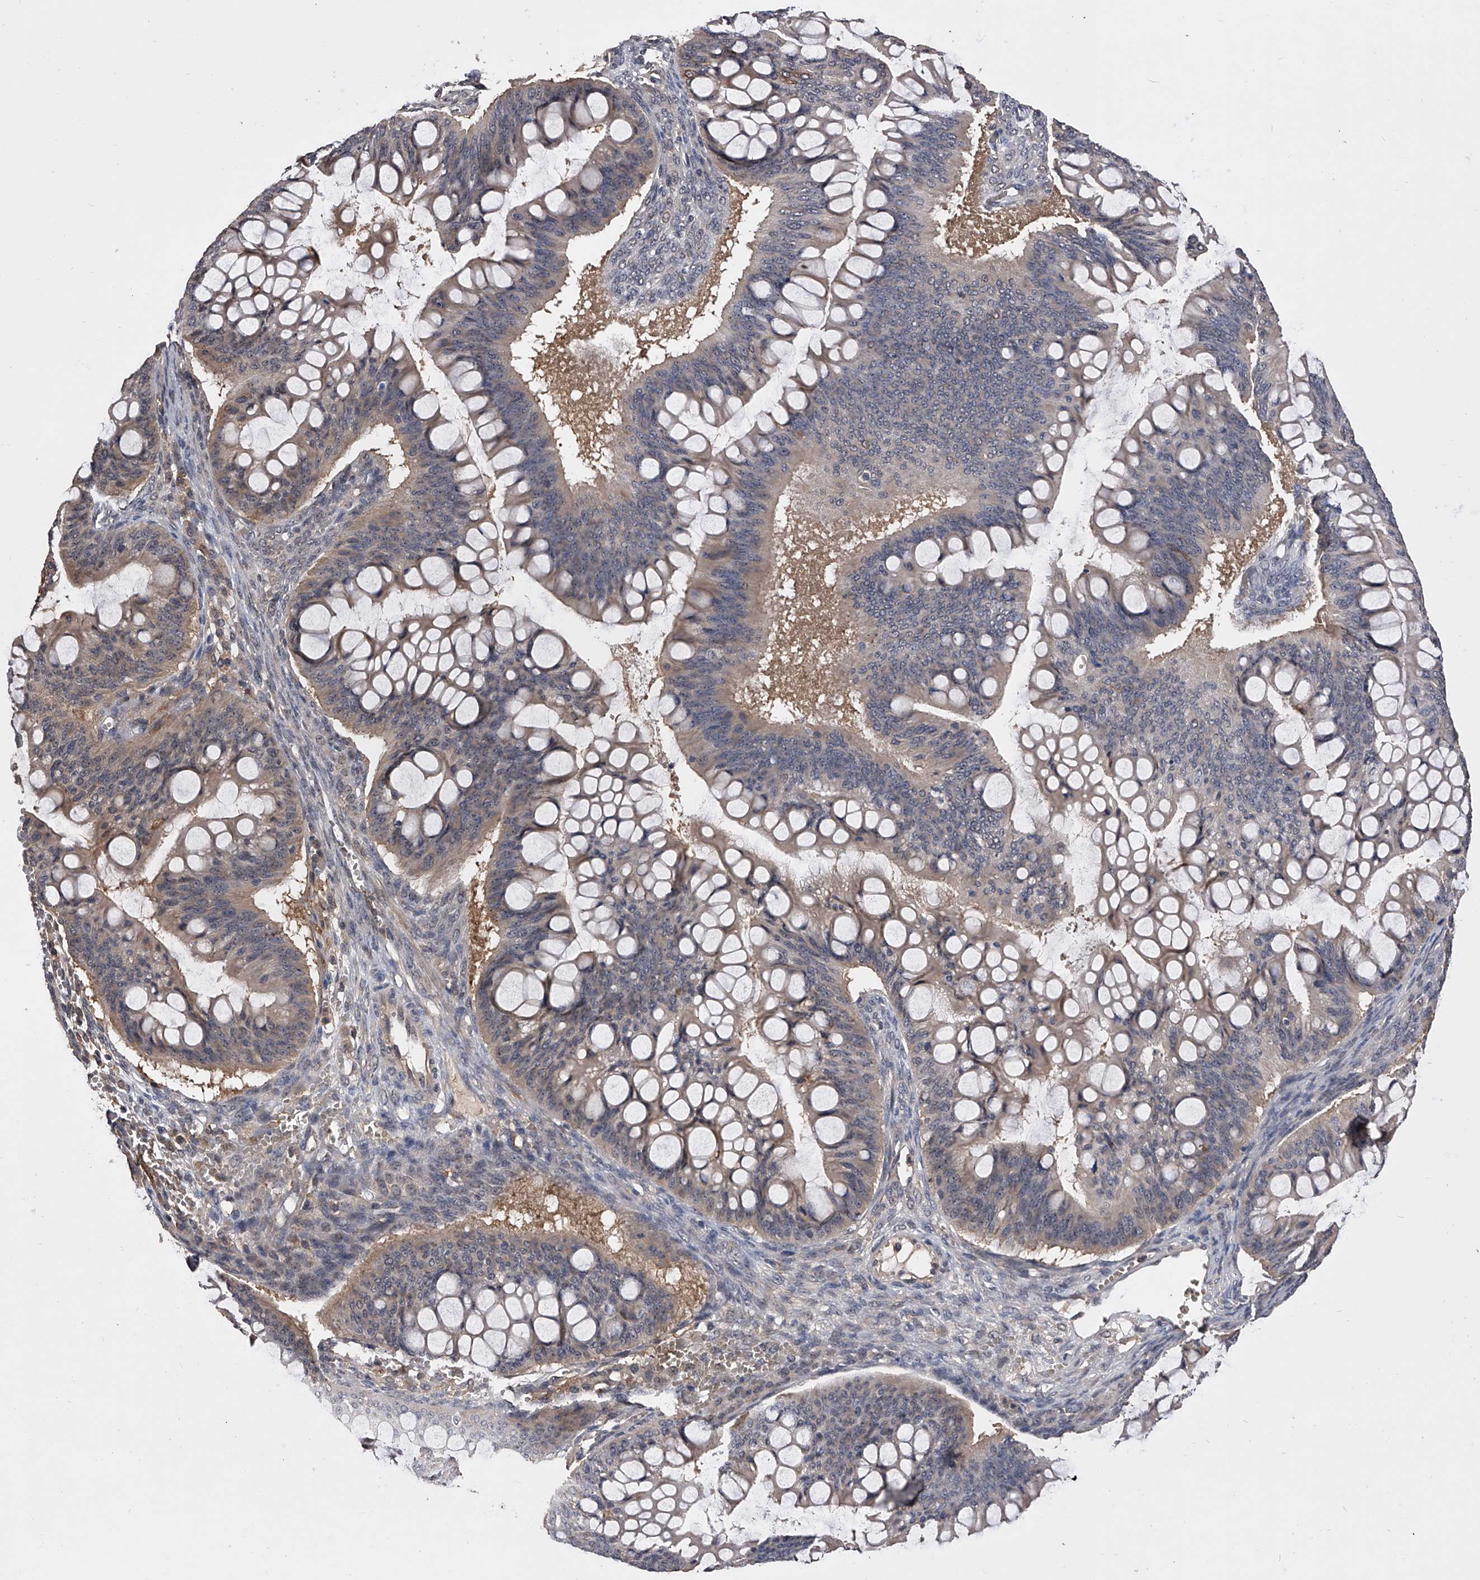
{"staining": {"intensity": "negative", "quantity": "none", "location": "none"}, "tissue": "ovarian cancer", "cell_type": "Tumor cells", "image_type": "cancer", "snomed": [{"axis": "morphology", "description": "Cystadenocarcinoma, mucinous, NOS"}, {"axis": "topography", "description": "Ovary"}], "caption": "Immunohistochemistry (IHC) of human ovarian cancer (mucinous cystadenocarcinoma) reveals no positivity in tumor cells.", "gene": "EFCAB7", "patient": {"sex": "female", "age": 73}}